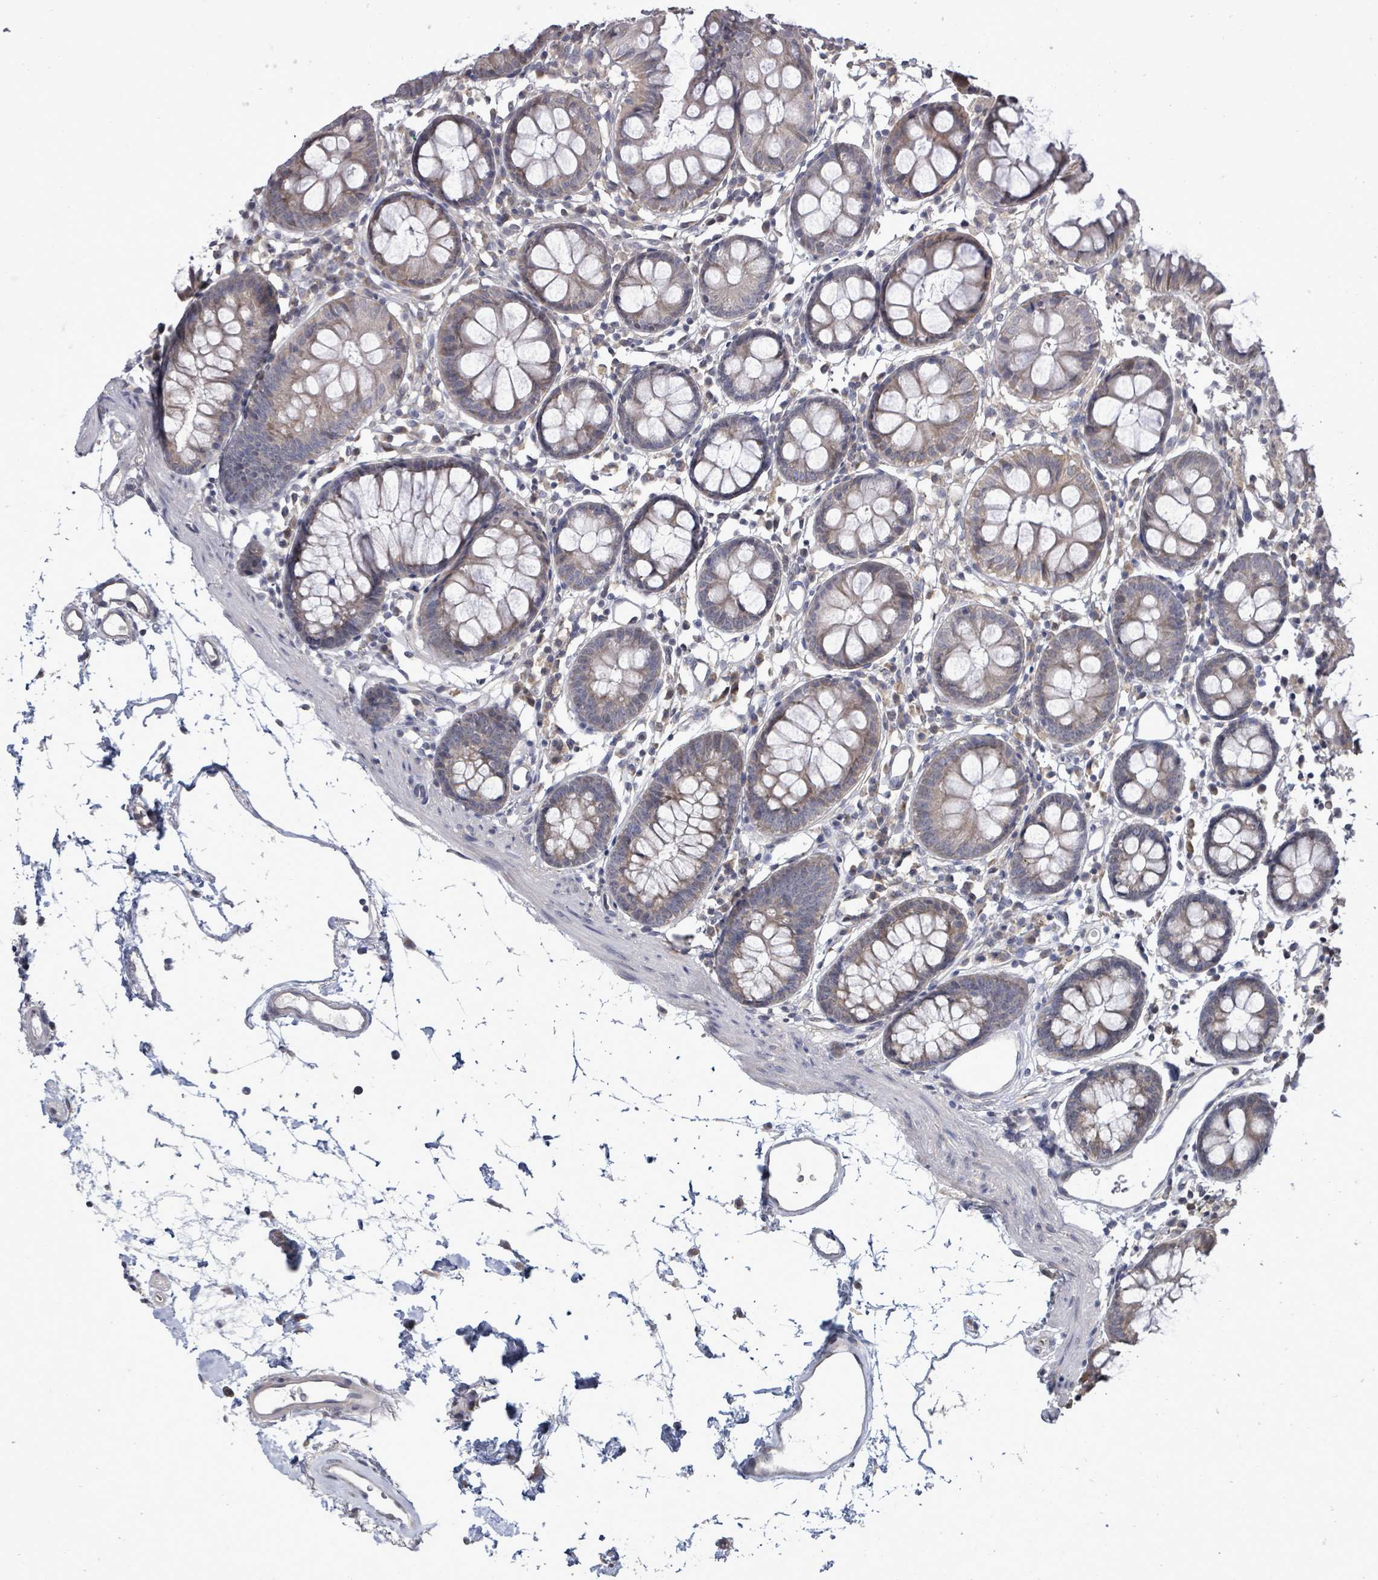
{"staining": {"intensity": "negative", "quantity": "none", "location": "none"}, "tissue": "colon", "cell_type": "Endothelial cells", "image_type": "normal", "snomed": [{"axis": "morphology", "description": "Normal tissue, NOS"}, {"axis": "topography", "description": "Colon"}], "caption": "High power microscopy micrograph of an immunohistochemistry micrograph of unremarkable colon, revealing no significant staining in endothelial cells. Nuclei are stained in blue.", "gene": "POMGNT2", "patient": {"sex": "female", "age": 84}}